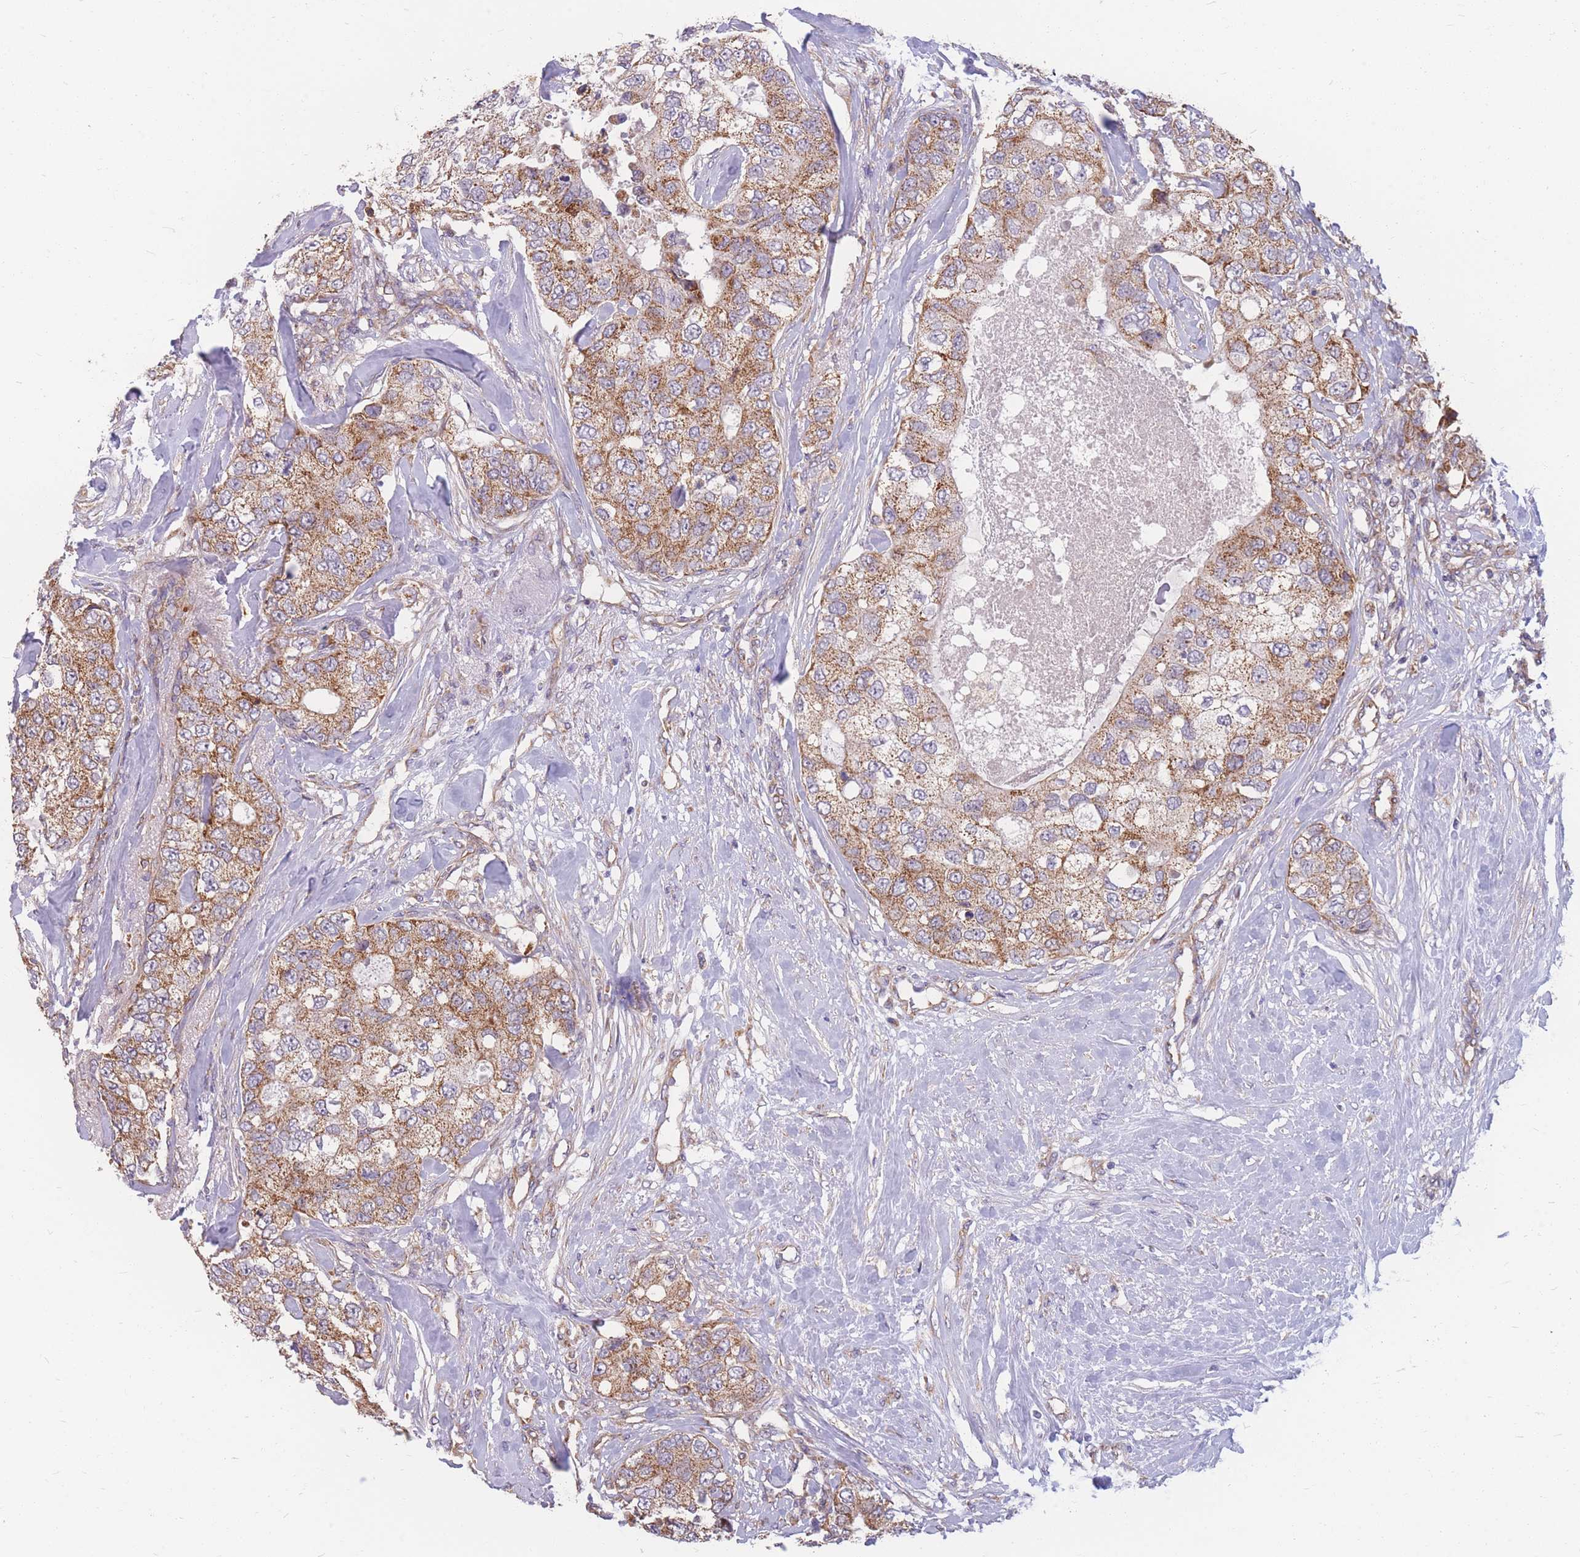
{"staining": {"intensity": "moderate", "quantity": ">75%", "location": "cytoplasmic/membranous"}, "tissue": "breast cancer", "cell_type": "Tumor cells", "image_type": "cancer", "snomed": [{"axis": "morphology", "description": "Duct carcinoma"}, {"axis": "topography", "description": "Breast"}], "caption": "Breast intraductal carcinoma stained with DAB immunohistochemistry (IHC) reveals medium levels of moderate cytoplasmic/membranous staining in approximately >75% of tumor cells.", "gene": "MRPS9", "patient": {"sex": "female", "age": 62}}